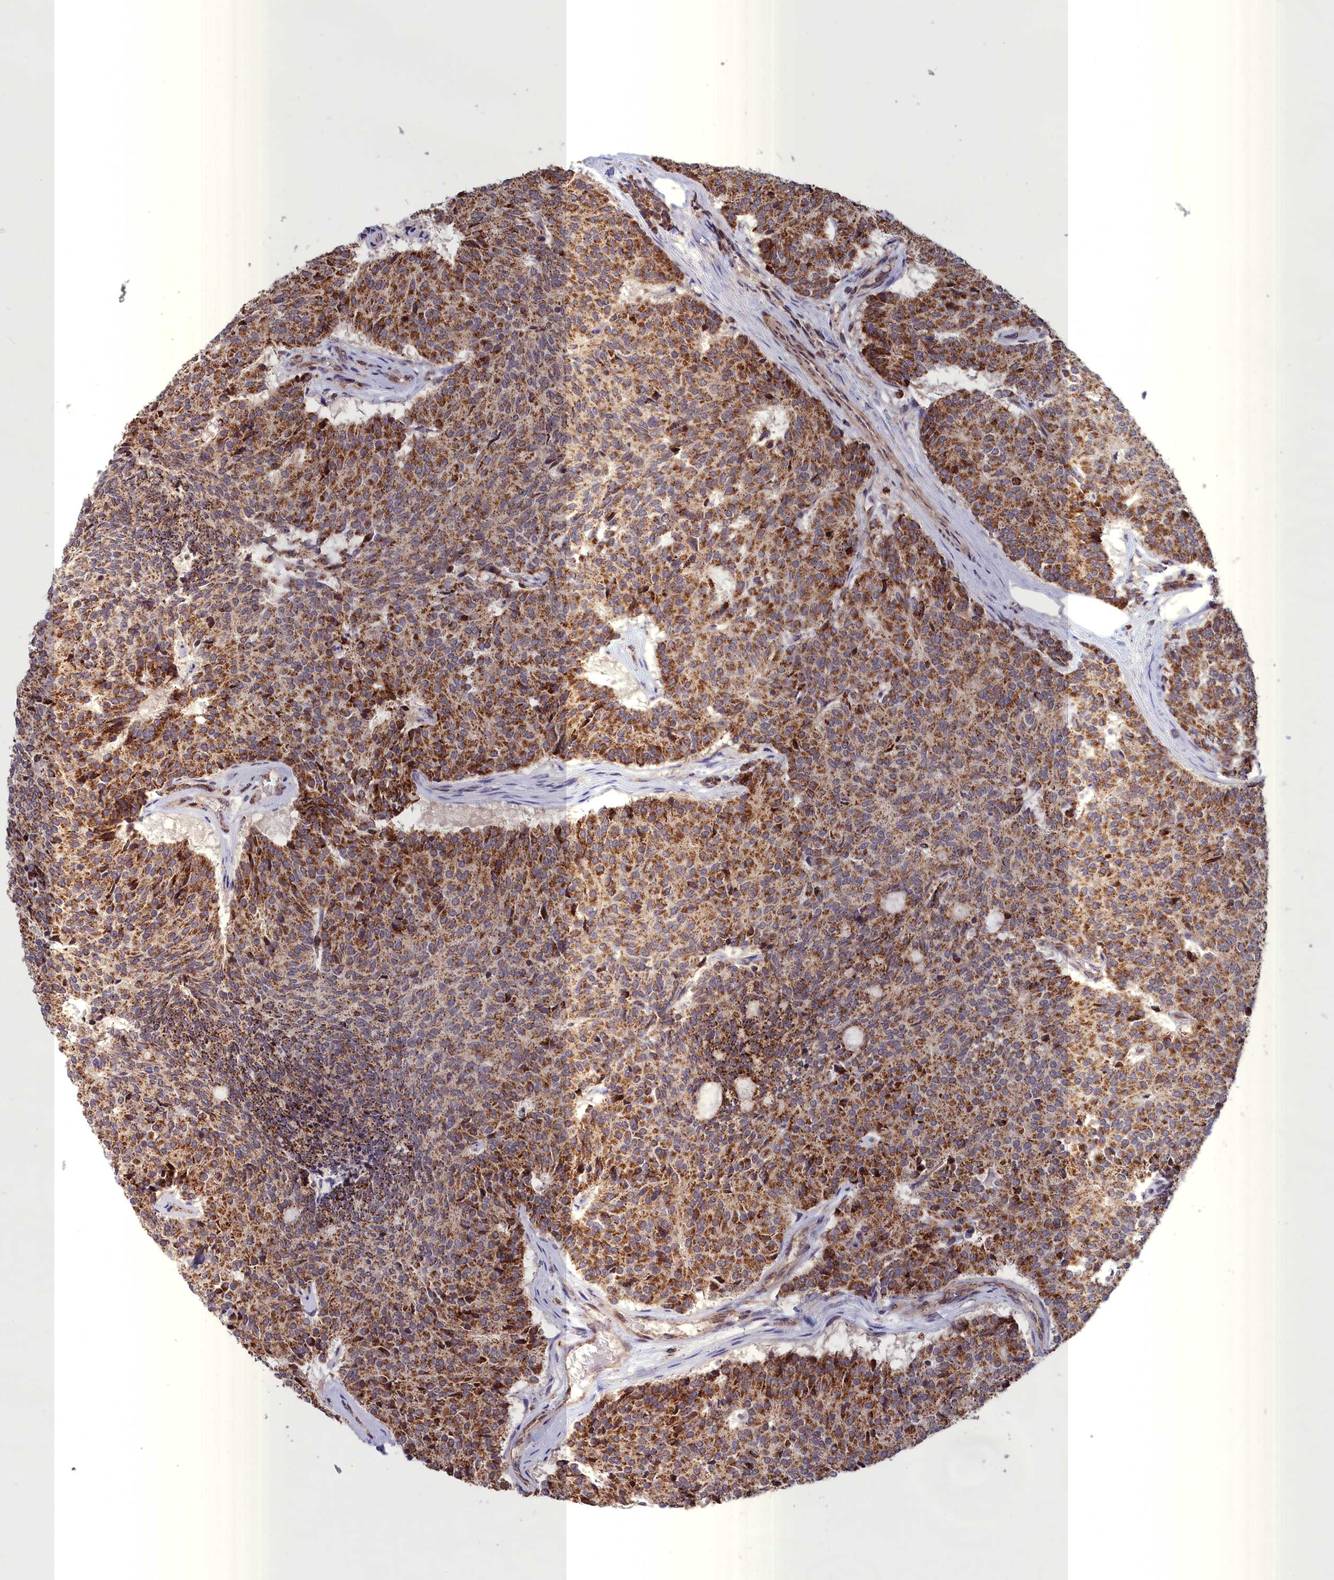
{"staining": {"intensity": "moderate", "quantity": ">75%", "location": "cytoplasmic/membranous"}, "tissue": "carcinoid", "cell_type": "Tumor cells", "image_type": "cancer", "snomed": [{"axis": "morphology", "description": "Carcinoid, malignant, NOS"}, {"axis": "topography", "description": "Pancreas"}], "caption": "A histopathology image of malignant carcinoid stained for a protein reveals moderate cytoplasmic/membranous brown staining in tumor cells.", "gene": "TIMM44", "patient": {"sex": "female", "age": 54}}